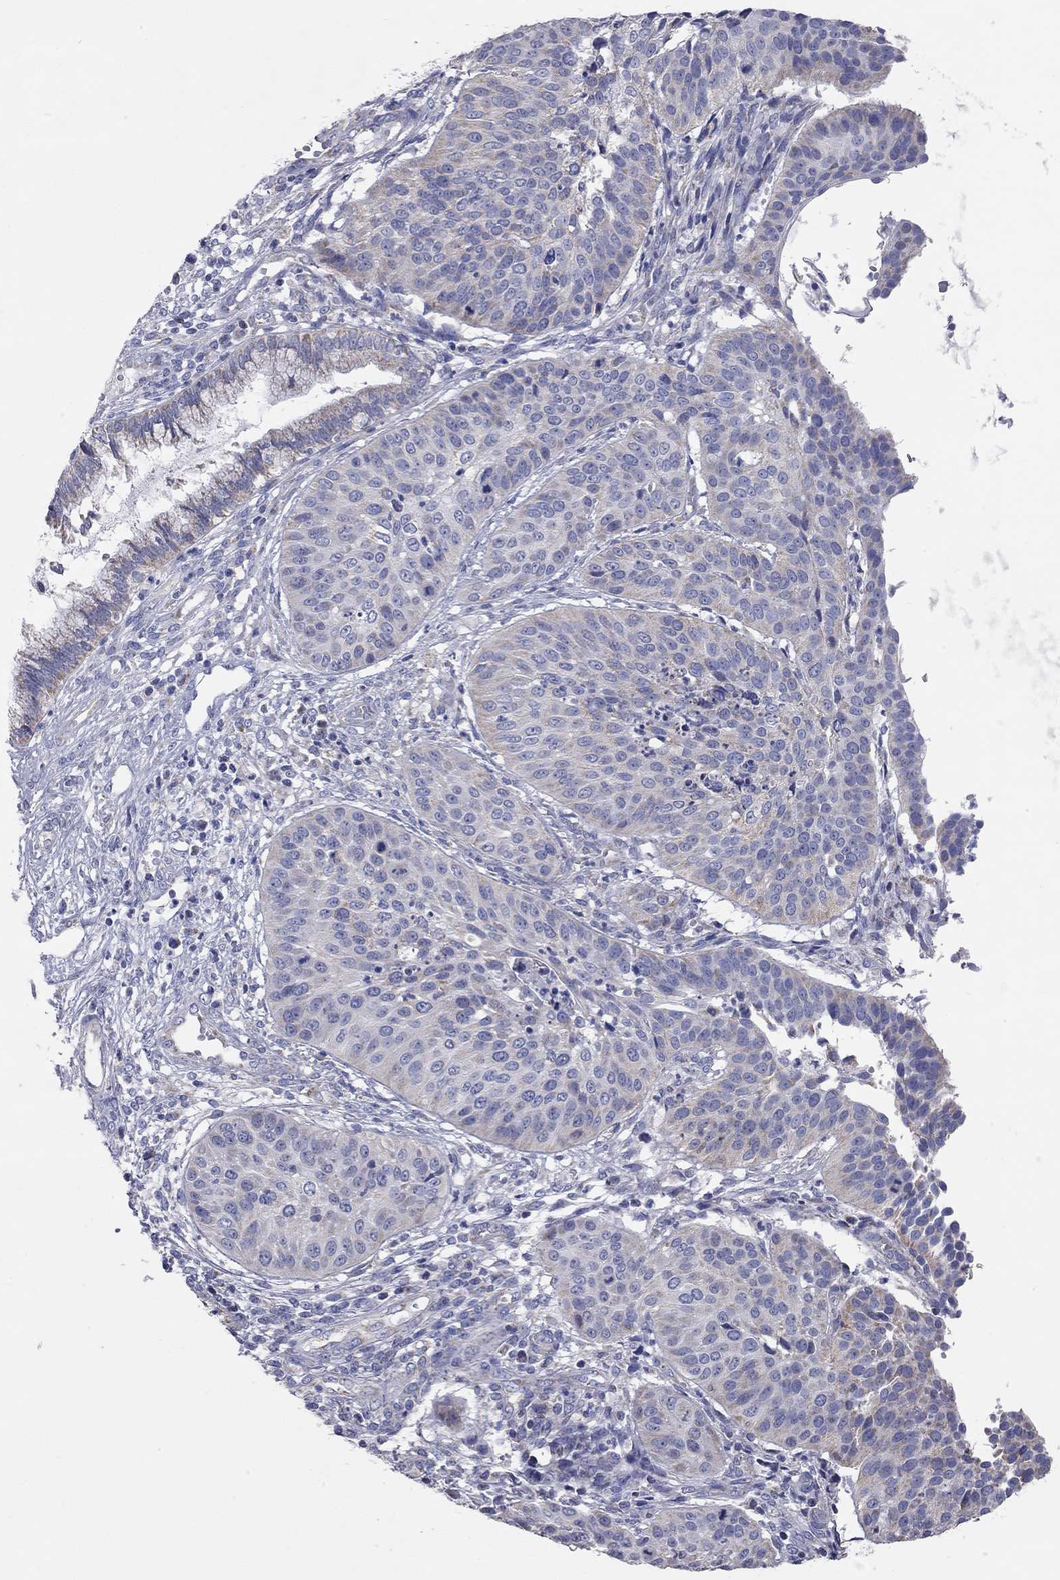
{"staining": {"intensity": "weak", "quantity": "<25%", "location": "cytoplasmic/membranous"}, "tissue": "cervical cancer", "cell_type": "Tumor cells", "image_type": "cancer", "snomed": [{"axis": "morphology", "description": "Normal tissue, NOS"}, {"axis": "morphology", "description": "Squamous cell carcinoma, NOS"}, {"axis": "topography", "description": "Cervix"}], "caption": "Histopathology image shows no significant protein expression in tumor cells of cervical cancer.", "gene": "CFAP161", "patient": {"sex": "female", "age": 39}}